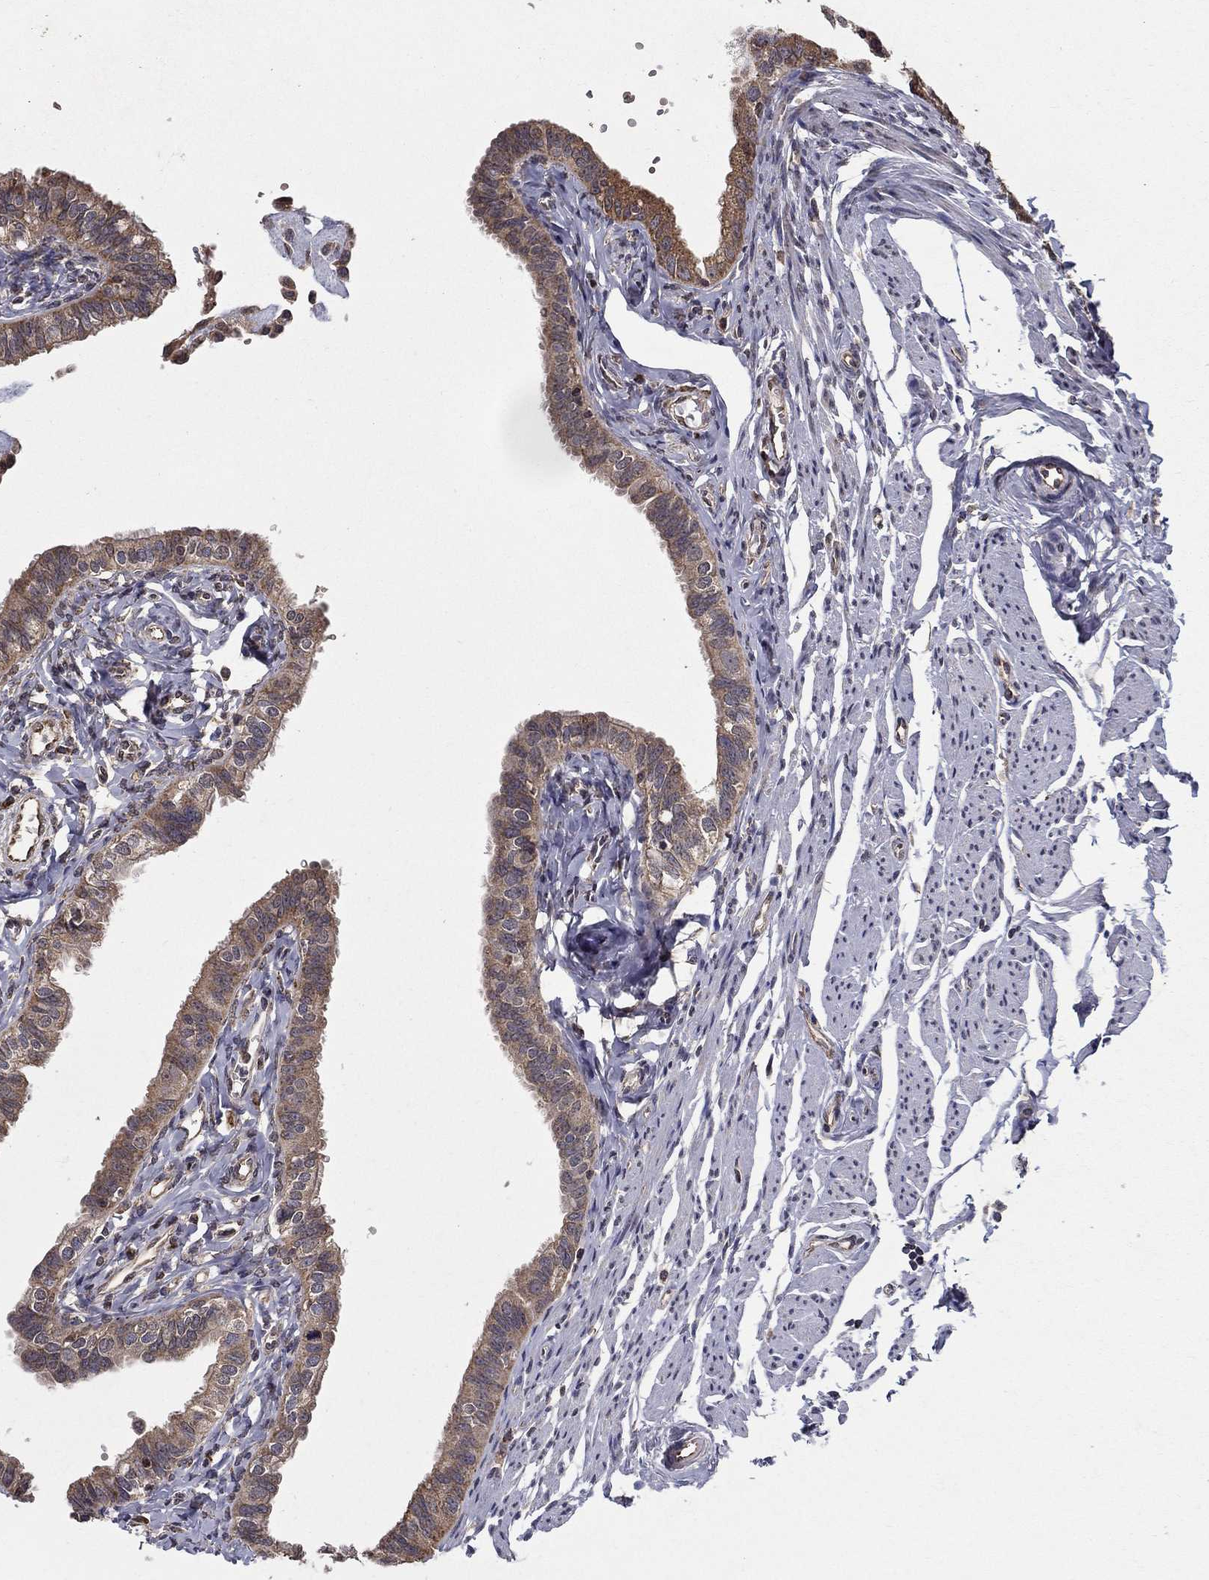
{"staining": {"intensity": "moderate", "quantity": ">75%", "location": "cytoplasmic/membranous"}, "tissue": "fallopian tube", "cell_type": "Glandular cells", "image_type": "normal", "snomed": [{"axis": "morphology", "description": "Normal tissue, NOS"}, {"axis": "topography", "description": "Fallopian tube"}], "caption": "The immunohistochemical stain labels moderate cytoplasmic/membranous positivity in glandular cells of benign fallopian tube. (DAB (3,3'-diaminobenzidine) = brown stain, brightfield microscopy at high magnification).", "gene": "SLC2A13", "patient": {"sex": "female", "age": 54}}